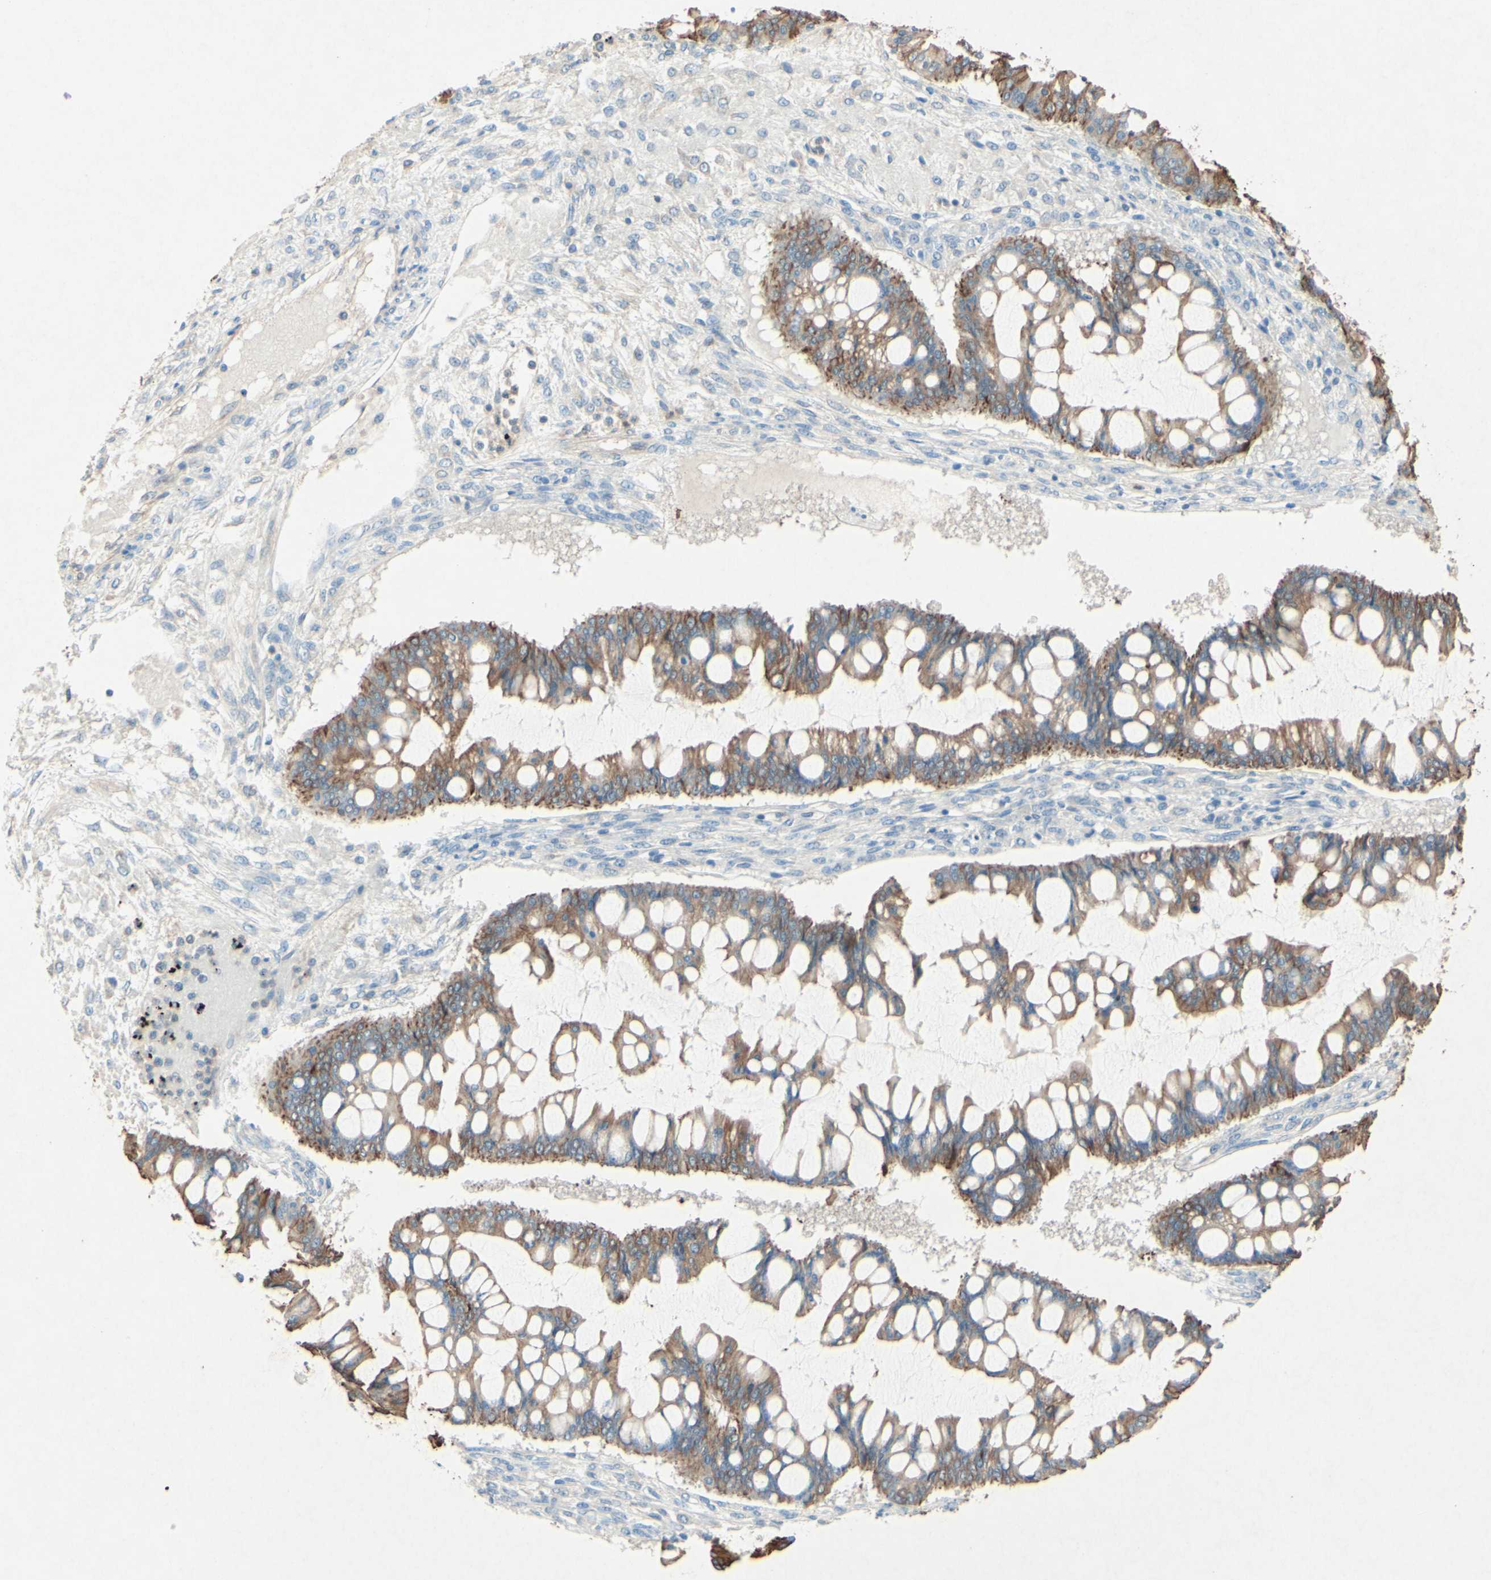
{"staining": {"intensity": "moderate", "quantity": ">75%", "location": "cytoplasmic/membranous"}, "tissue": "ovarian cancer", "cell_type": "Tumor cells", "image_type": "cancer", "snomed": [{"axis": "morphology", "description": "Cystadenocarcinoma, mucinous, NOS"}, {"axis": "topography", "description": "Ovary"}], "caption": "A high-resolution photomicrograph shows immunohistochemistry staining of ovarian cancer, which displays moderate cytoplasmic/membranous staining in approximately >75% of tumor cells. (IHC, brightfield microscopy, high magnification).", "gene": "MTM1", "patient": {"sex": "female", "age": 73}}